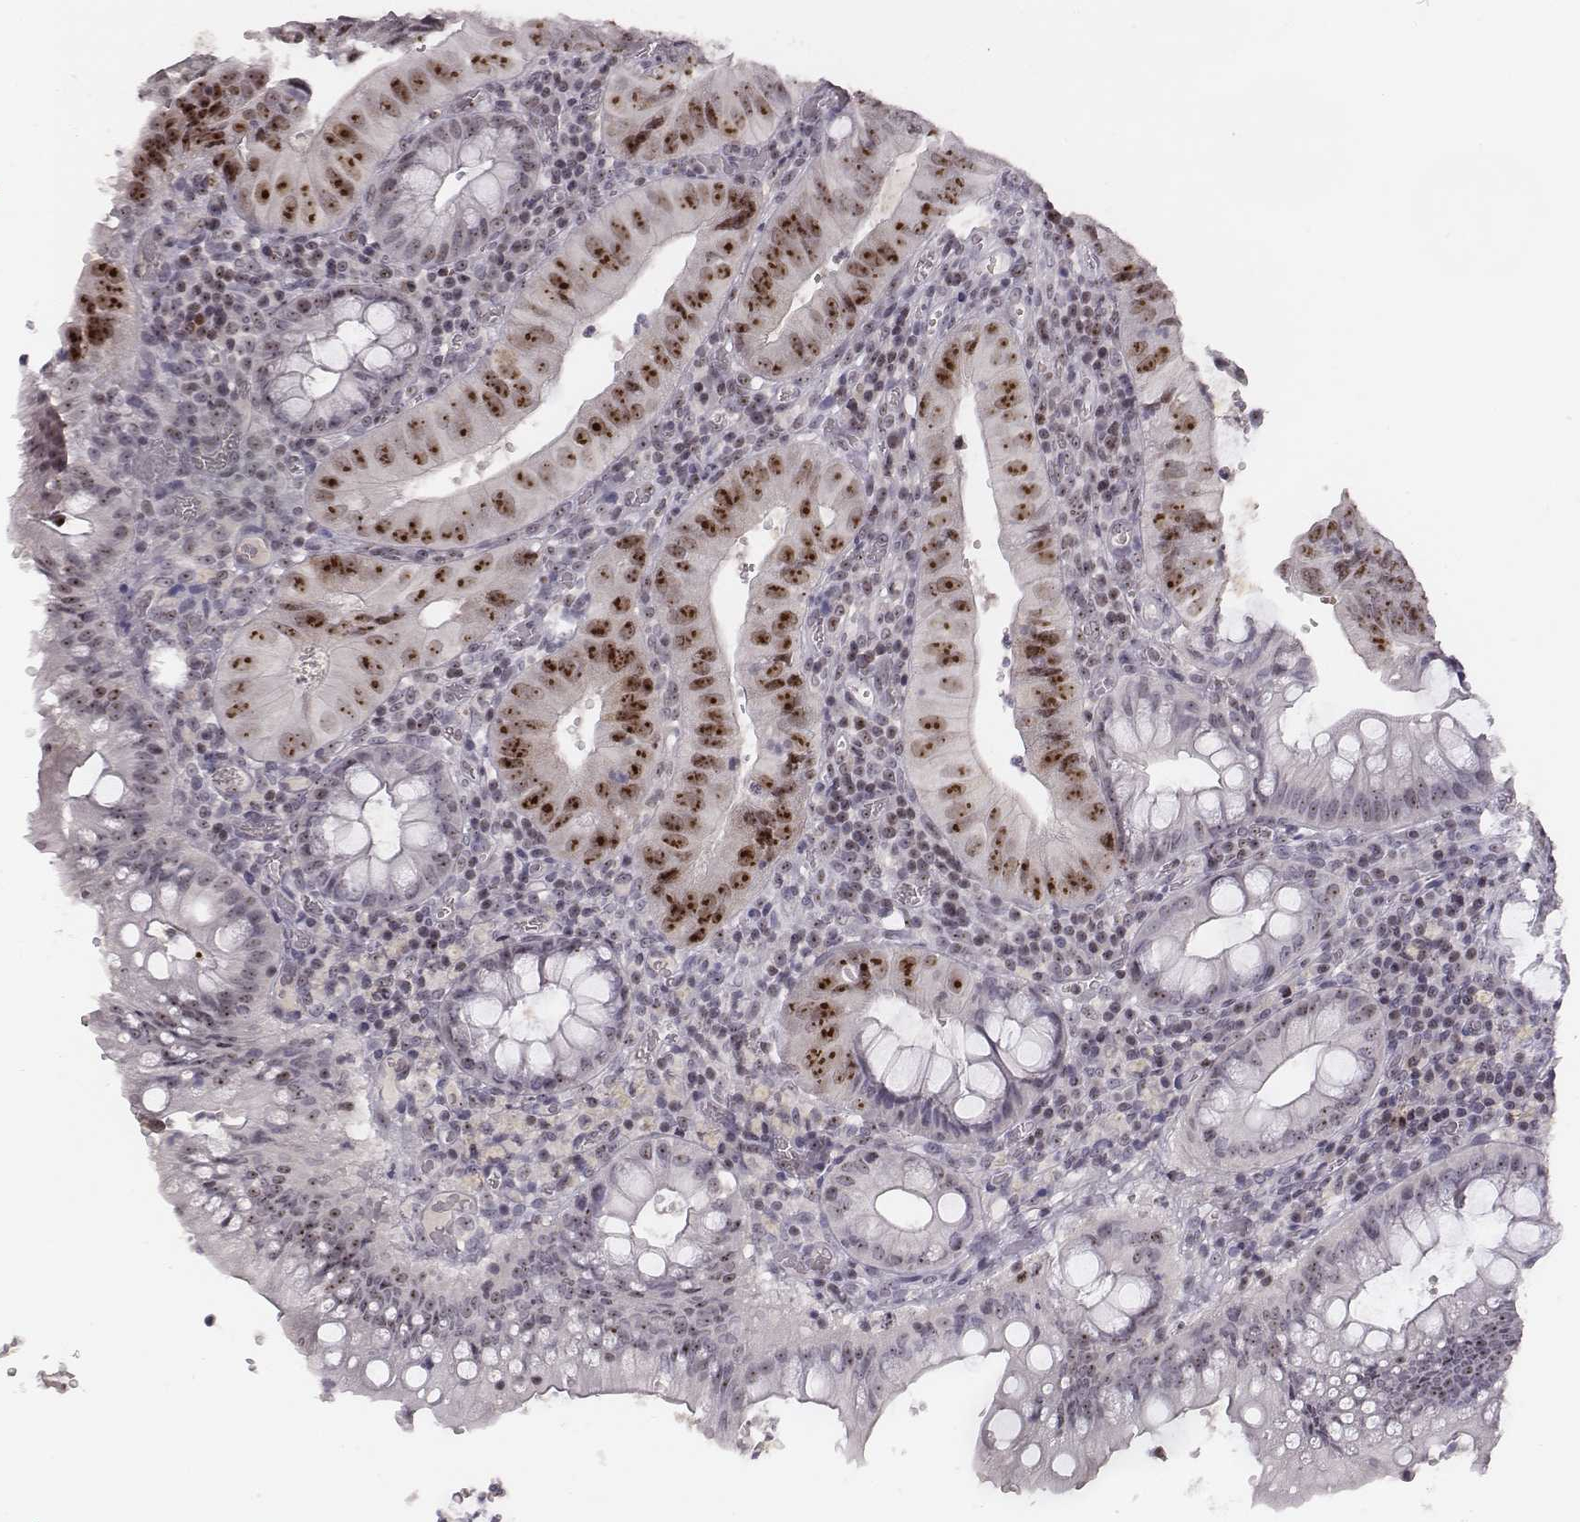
{"staining": {"intensity": "strong", "quantity": ">75%", "location": "nuclear"}, "tissue": "colorectal cancer", "cell_type": "Tumor cells", "image_type": "cancer", "snomed": [{"axis": "morphology", "description": "Adenocarcinoma, NOS"}, {"axis": "topography", "description": "Colon"}], "caption": "Immunohistochemistry staining of colorectal adenocarcinoma, which displays high levels of strong nuclear positivity in about >75% of tumor cells indicating strong nuclear protein positivity. The staining was performed using DAB (brown) for protein detection and nuclei were counterstained in hematoxylin (blue).", "gene": "NIFK", "patient": {"sex": "male", "age": 67}}